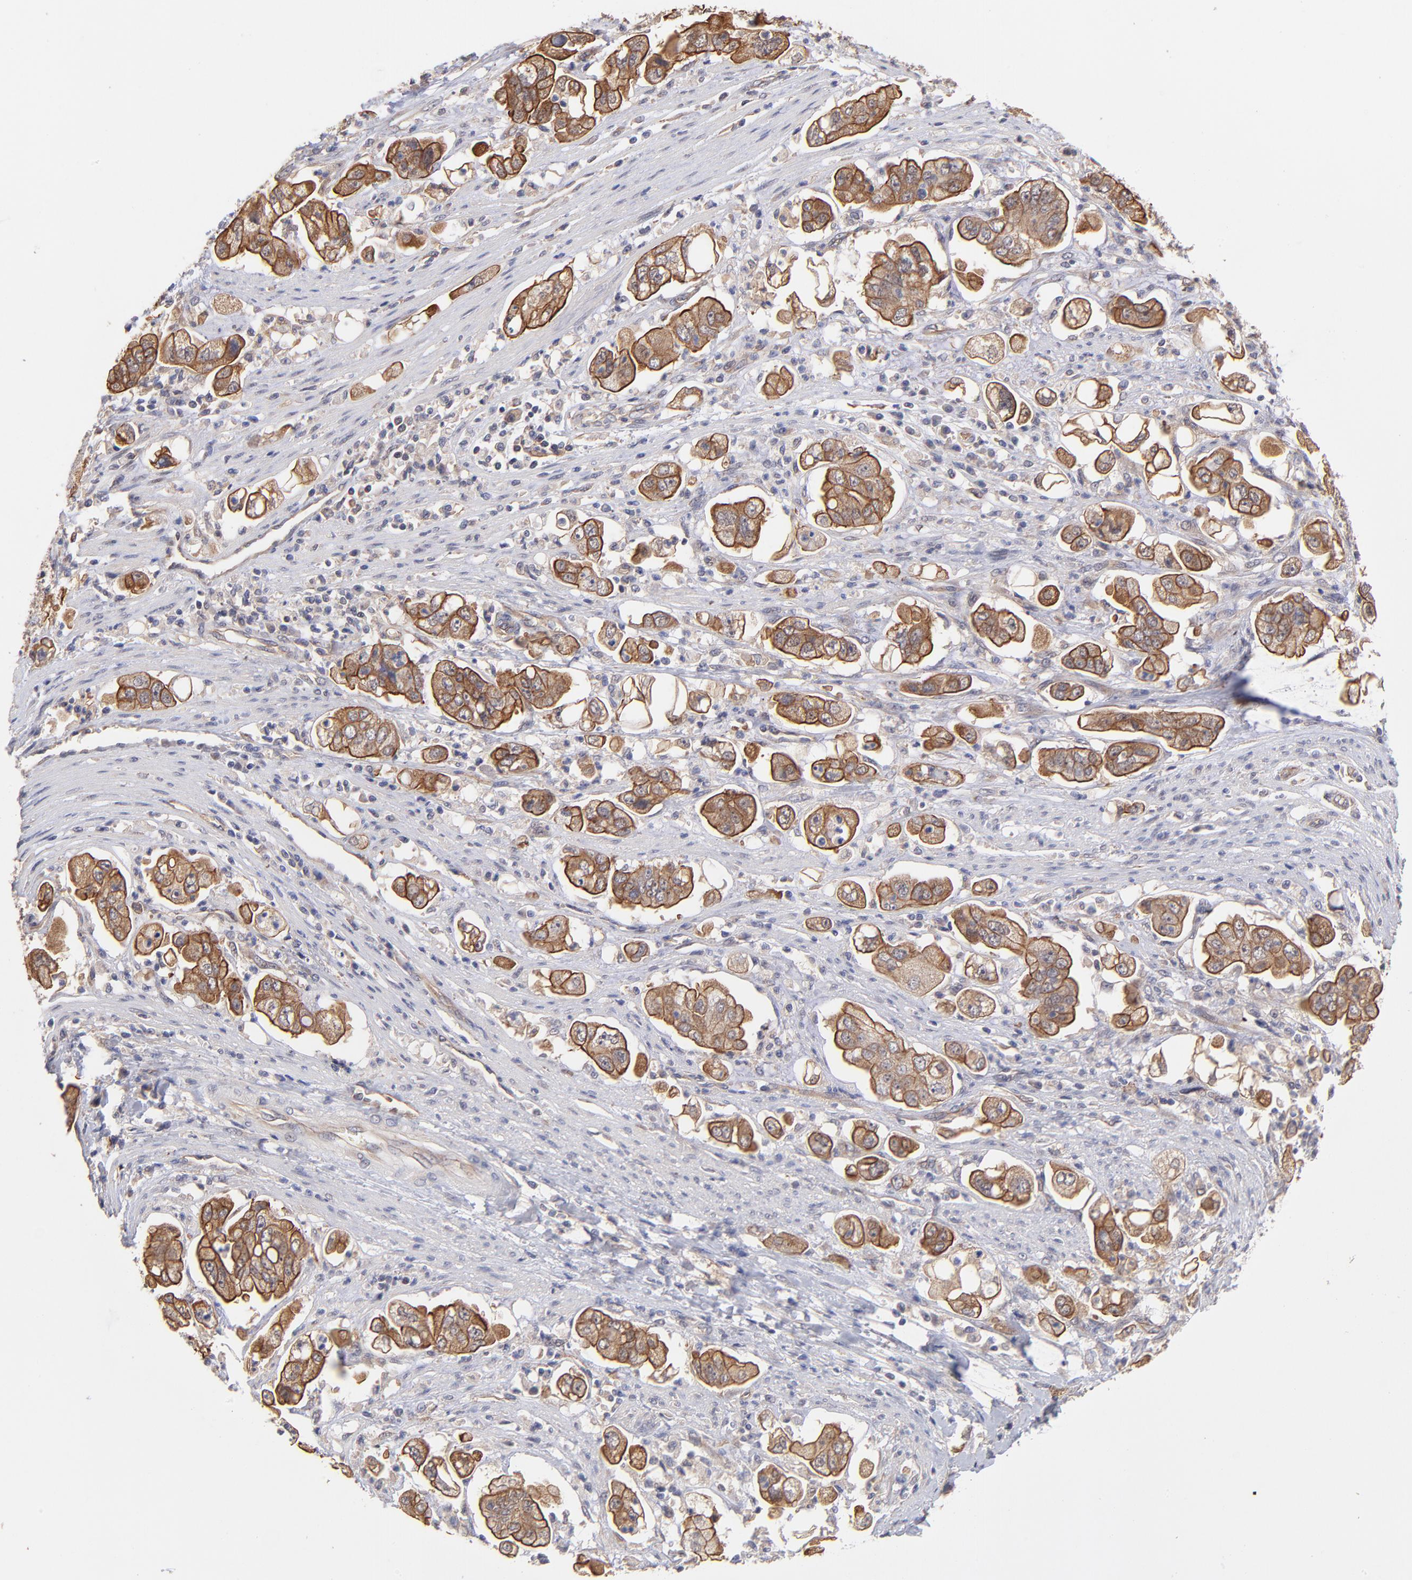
{"staining": {"intensity": "strong", "quantity": ">75%", "location": "cytoplasmic/membranous"}, "tissue": "stomach cancer", "cell_type": "Tumor cells", "image_type": "cancer", "snomed": [{"axis": "morphology", "description": "Adenocarcinoma, NOS"}, {"axis": "topography", "description": "Stomach"}], "caption": "This micrograph exhibits adenocarcinoma (stomach) stained with immunohistochemistry (IHC) to label a protein in brown. The cytoplasmic/membranous of tumor cells show strong positivity for the protein. Nuclei are counter-stained blue.", "gene": "STAP2", "patient": {"sex": "male", "age": 62}}